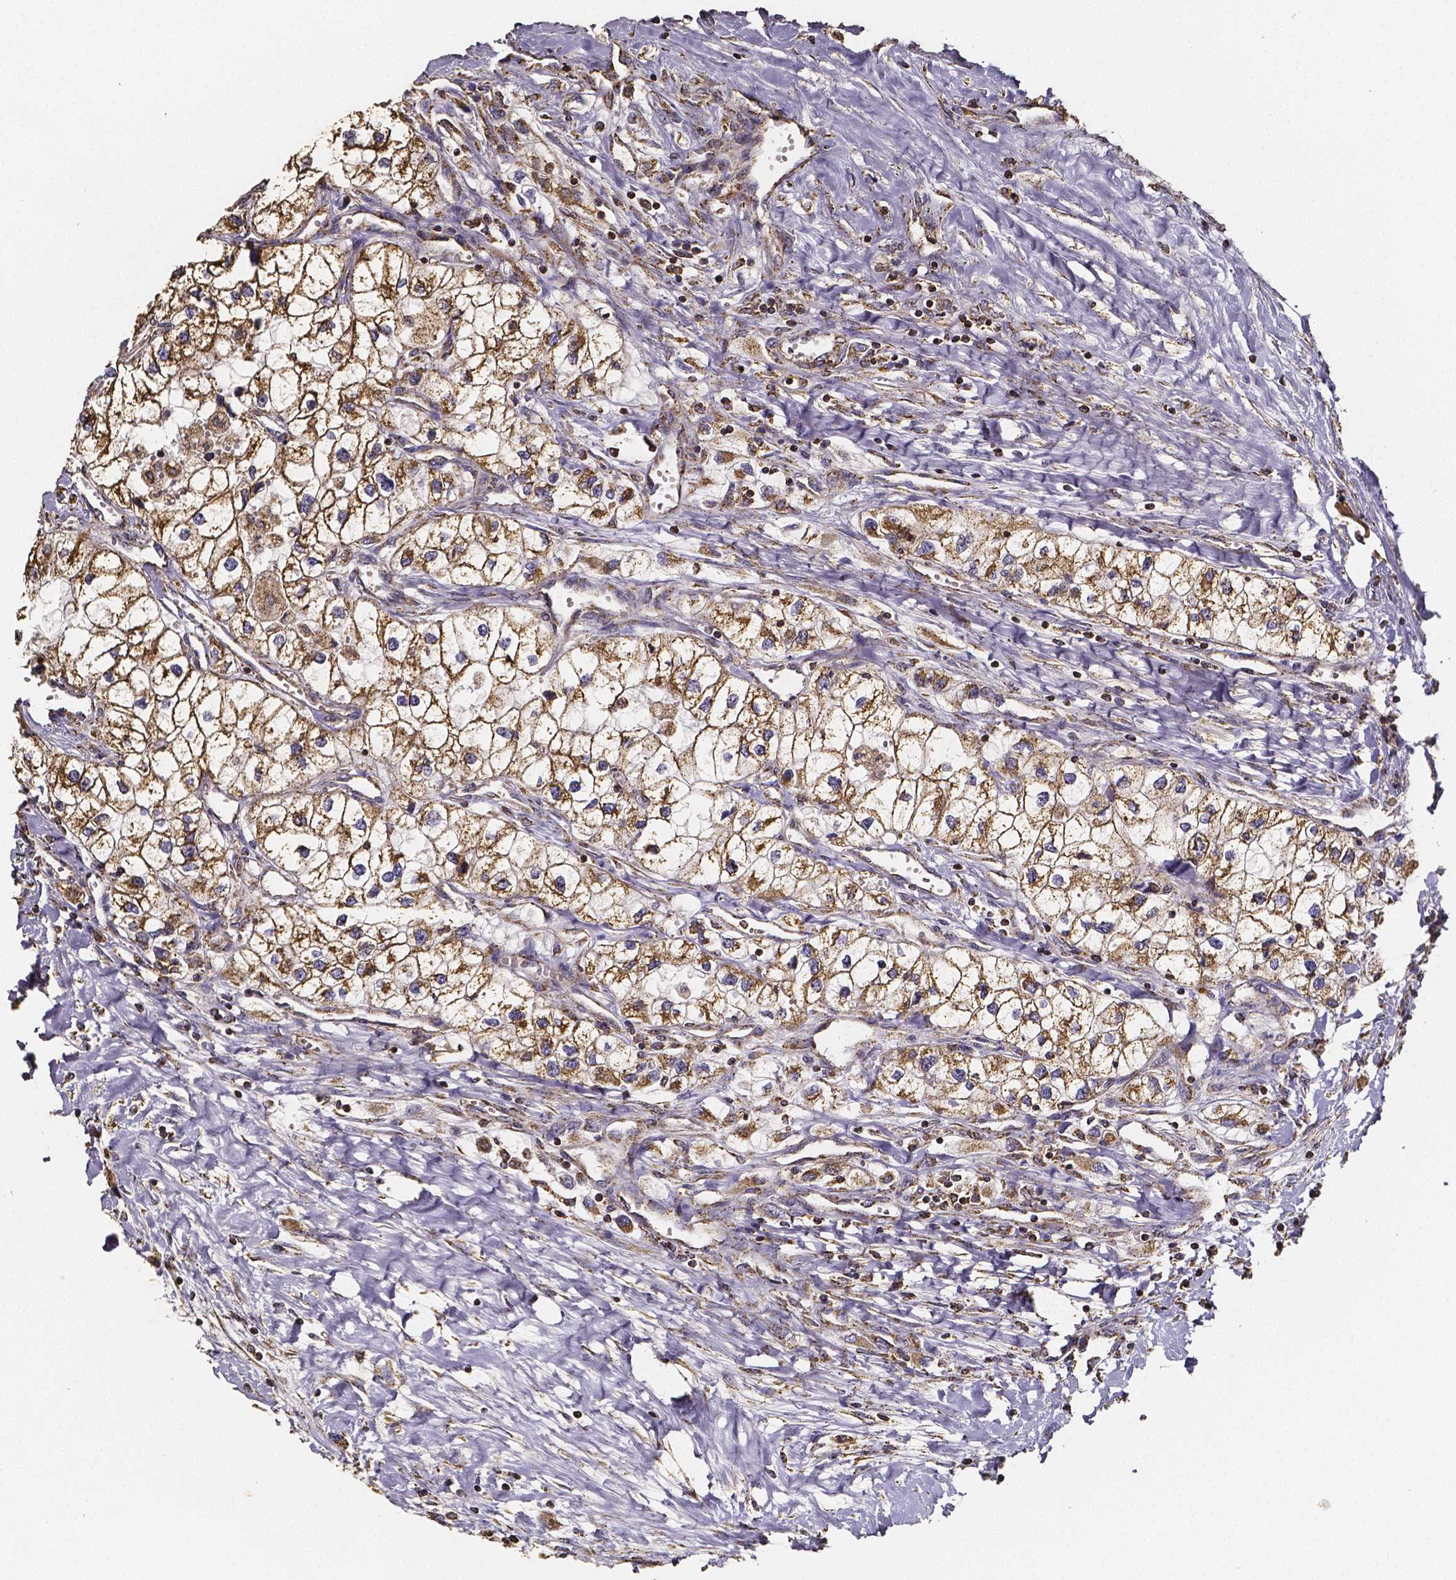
{"staining": {"intensity": "moderate", "quantity": ">75%", "location": "cytoplasmic/membranous"}, "tissue": "renal cancer", "cell_type": "Tumor cells", "image_type": "cancer", "snomed": [{"axis": "morphology", "description": "Adenocarcinoma, NOS"}, {"axis": "topography", "description": "Kidney"}], "caption": "Moderate cytoplasmic/membranous positivity is present in about >75% of tumor cells in renal adenocarcinoma. The protein is shown in brown color, while the nuclei are stained blue.", "gene": "SLC35D2", "patient": {"sex": "male", "age": 59}}